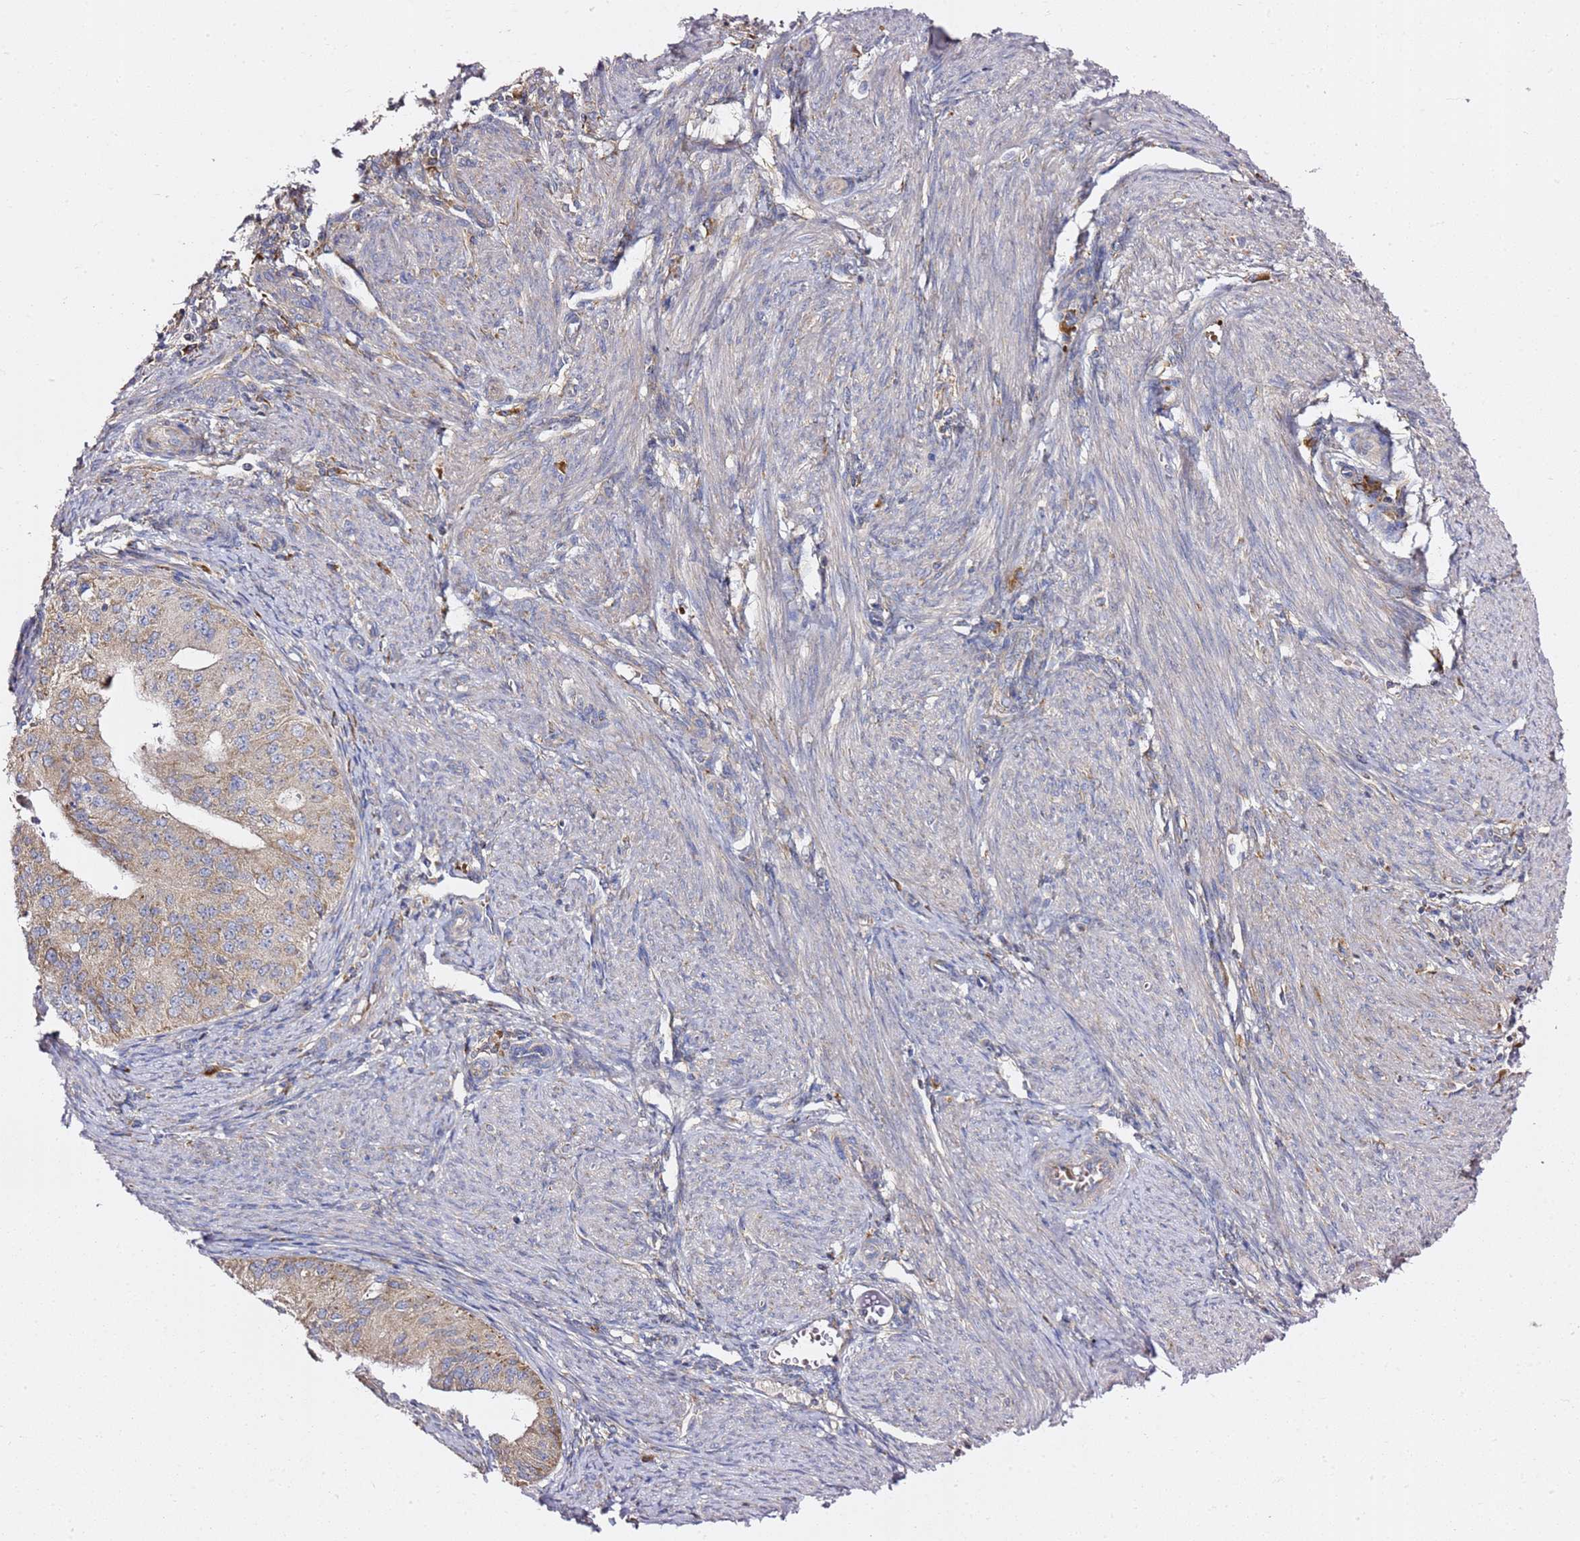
{"staining": {"intensity": "weak", "quantity": "25%-75%", "location": "cytoplasmic/membranous"}, "tissue": "endometrial cancer", "cell_type": "Tumor cells", "image_type": "cancer", "snomed": [{"axis": "morphology", "description": "Adenocarcinoma, NOS"}, {"axis": "topography", "description": "Endometrium"}], "caption": "Immunohistochemistry (DAB) staining of endometrial cancer (adenocarcinoma) shows weak cytoplasmic/membranous protein positivity in about 25%-75% of tumor cells.", "gene": "C19orf12", "patient": {"sex": "female", "age": 50}}